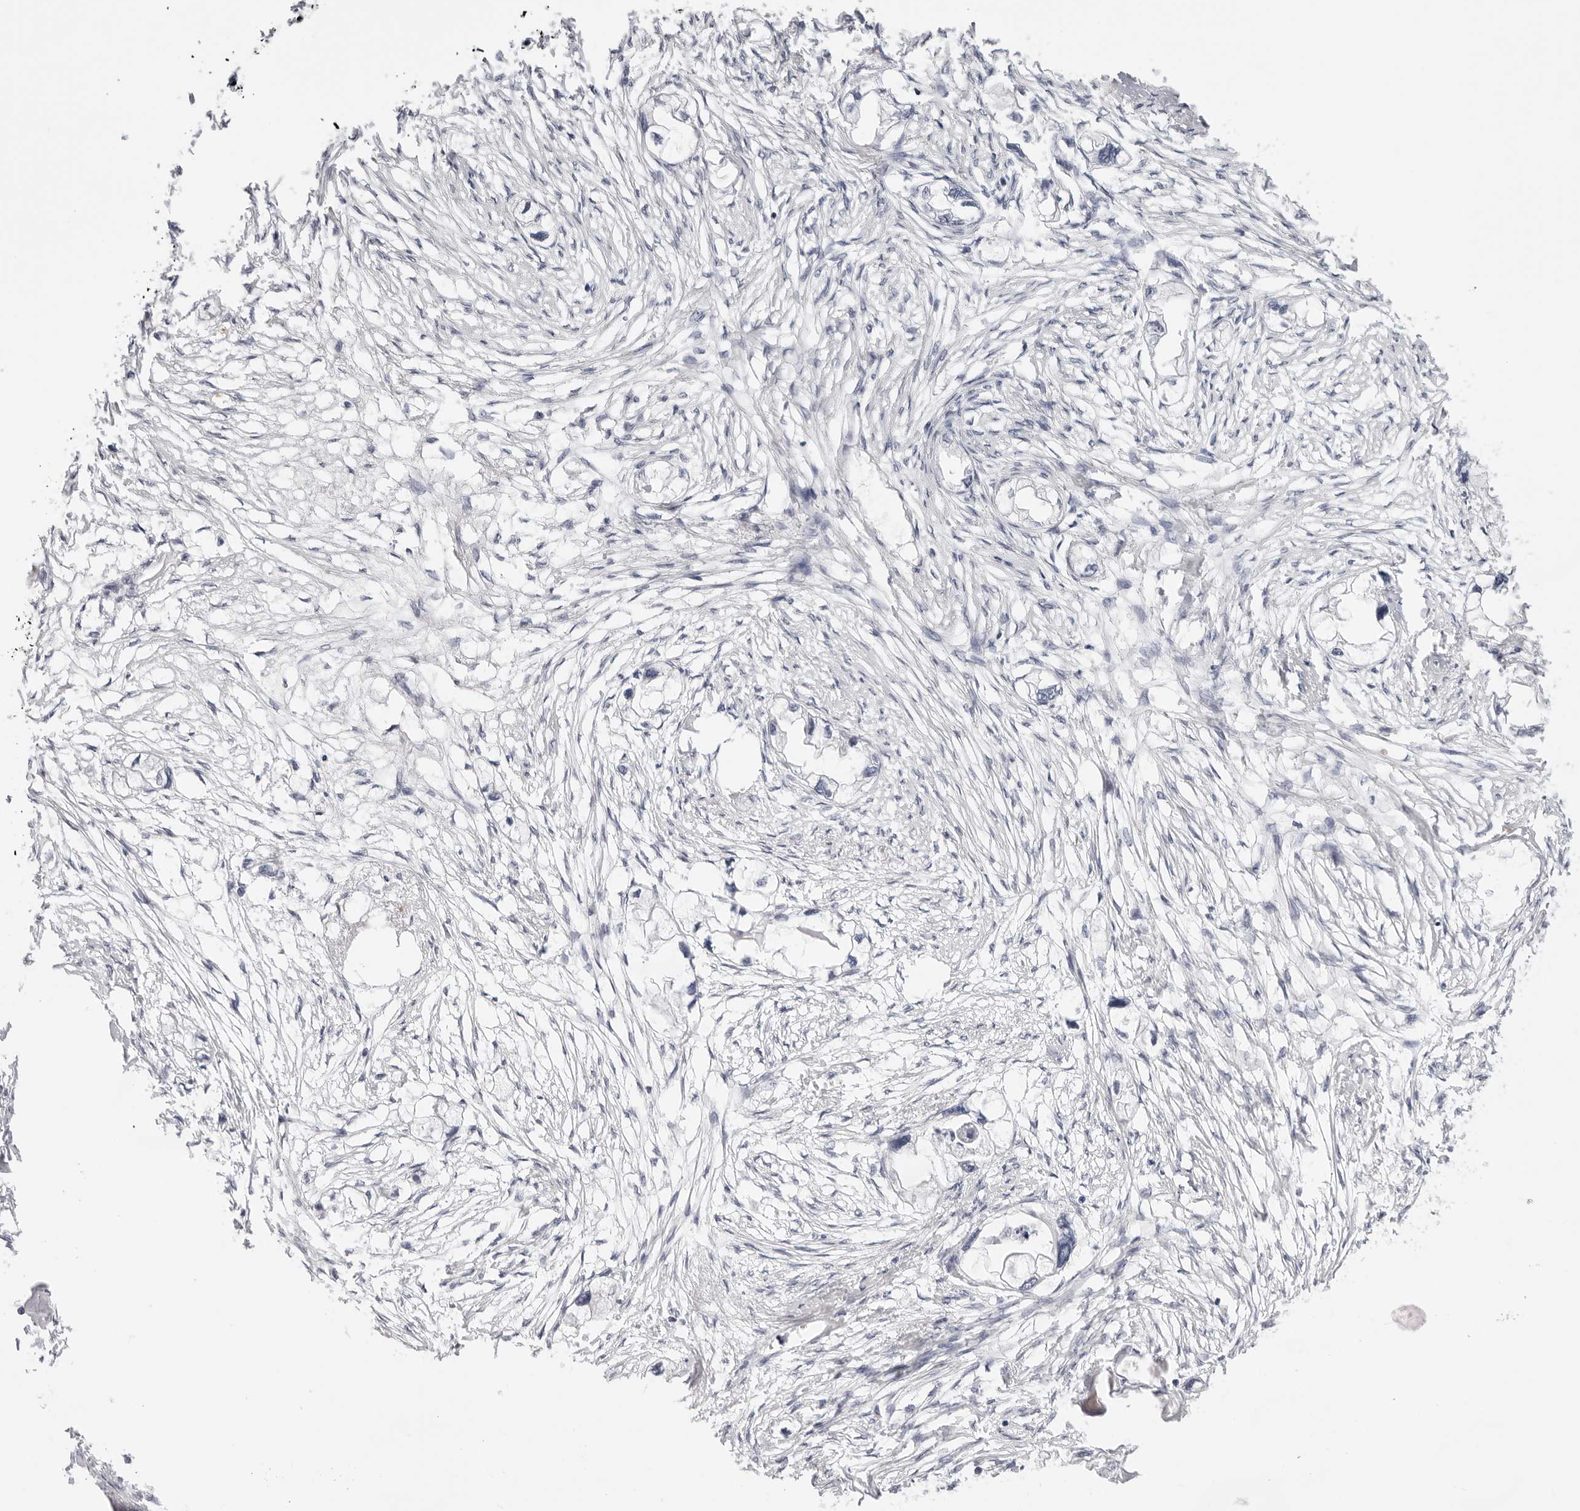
{"staining": {"intensity": "negative", "quantity": "none", "location": "none"}, "tissue": "endometrial cancer", "cell_type": "Tumor cells", "image_type": "cancer", "snomed": [{"axis": "morphology", "description": "Adenocarcinoma, NOS"}, {"axis": "morphology", "description": "Adenocarcinoma, metastatic, NOS"}, {"axis": "topography", "description": "Adipose tissue"}, {"axis": "topography", "description": "Endometrium"}], "caption": "High power microscopy histopathology image of an immunohistochemistry (IHC) photomicrograph of endometrial cancer (adenocarcinoma), revealing no significant positivity in tumor cells.", "gene": "CST5", "patient": {"sex": "female", "age": 67}}